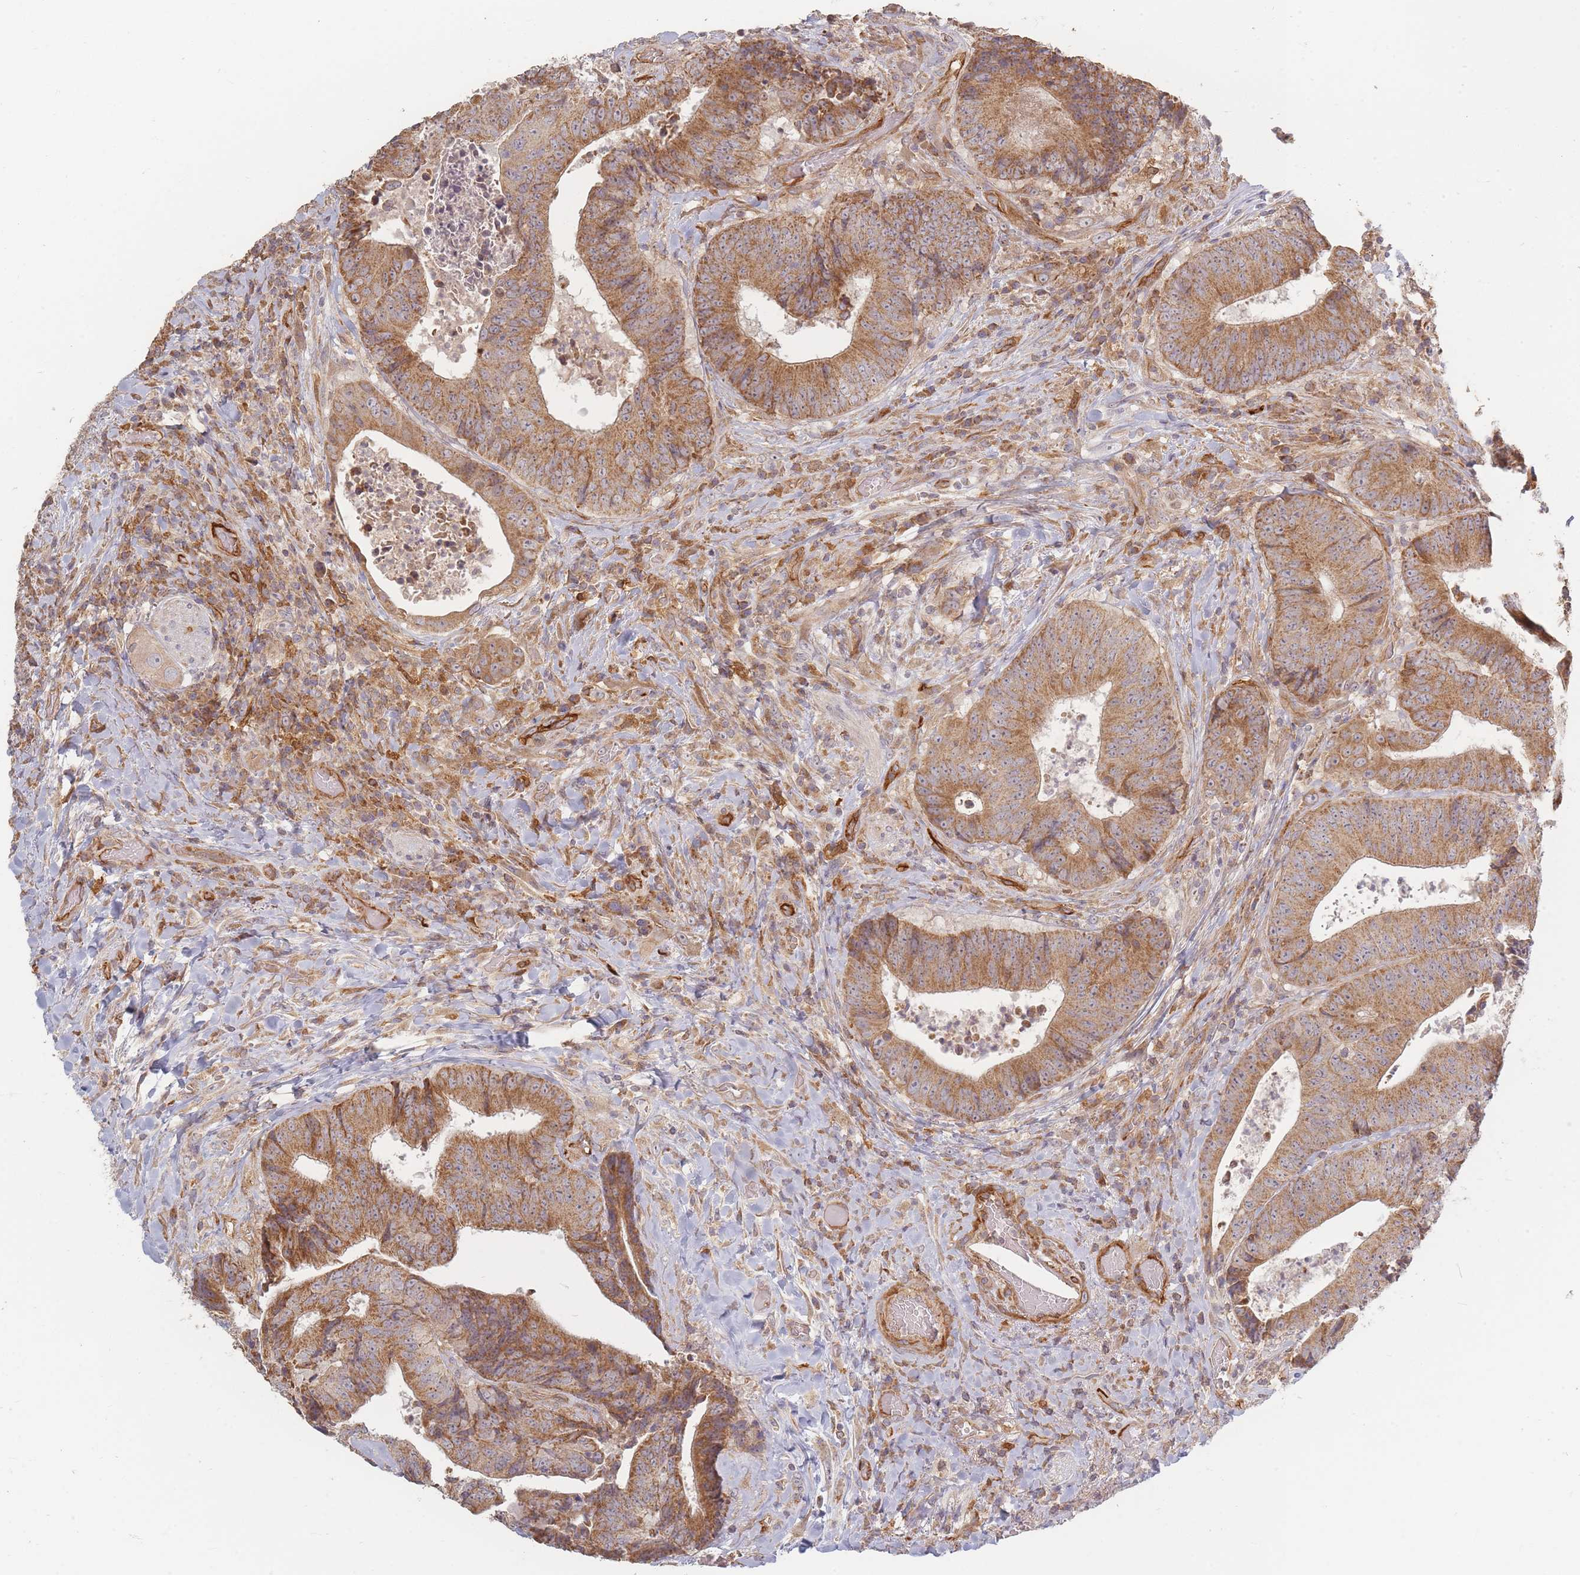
{"staining": {"intensity": "moderate", "quantity": ">75%", "location": "cytoplasmic/membranous"}, "tissue": "colorectal cancer", "cell_type": "Tumor cells", "image_type": "cancer", "snomed": [{"axis": "morphology", "description": "Adenocarcinoma, NOS"}, {"axis": "topography", "description": "Rectum"}], "caption": "Human colorectal cancer (adenocarcinoma) stained for a protein (brown) displays moderate cytoplasmic/membranous positive positivity in approximately >75% of tumor cells.", "gene": "MRPS6", "patient": {"sex": "male", "age": 72}}